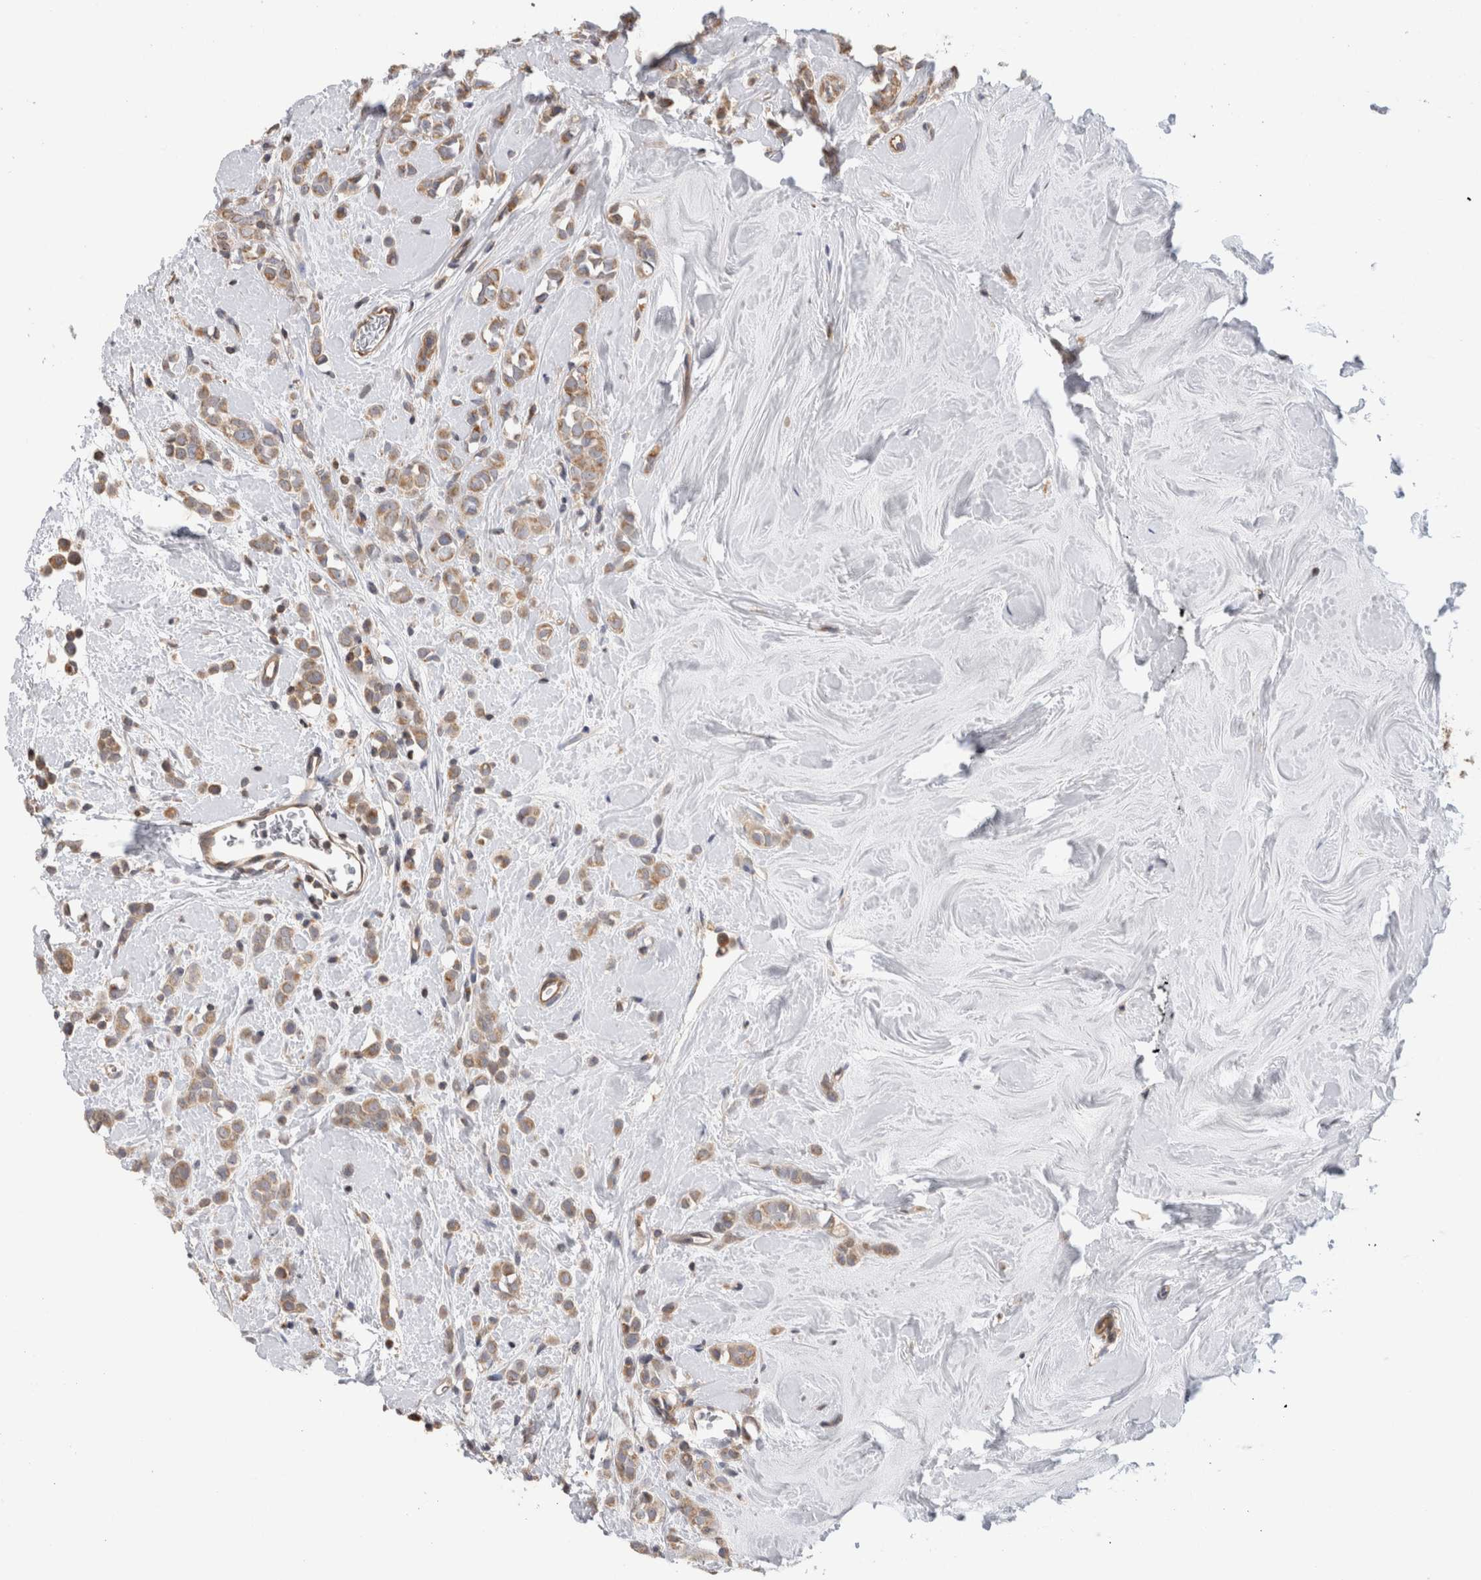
{"staining": {"intensity": "moderate", "quantity": ">75%", "location": "cytoplasmic/membranous"}, "tissue": "breast cancer", "cell_type": "Tumor cells", "image_type": "cancer", "snomed": [{"axis": "morphology", "description": "Lobular carcinoma"}, {"axis": "topography", "description": "Breast"}], "caption": "Lobular carcinoma (breast) stained with a brown dye demonstrates moderate cytoplasmic/membranous positive staining in about >75% of tumor cells.", "gene": "GRIK2", "patient": {"sex": "female", "age": 47}}